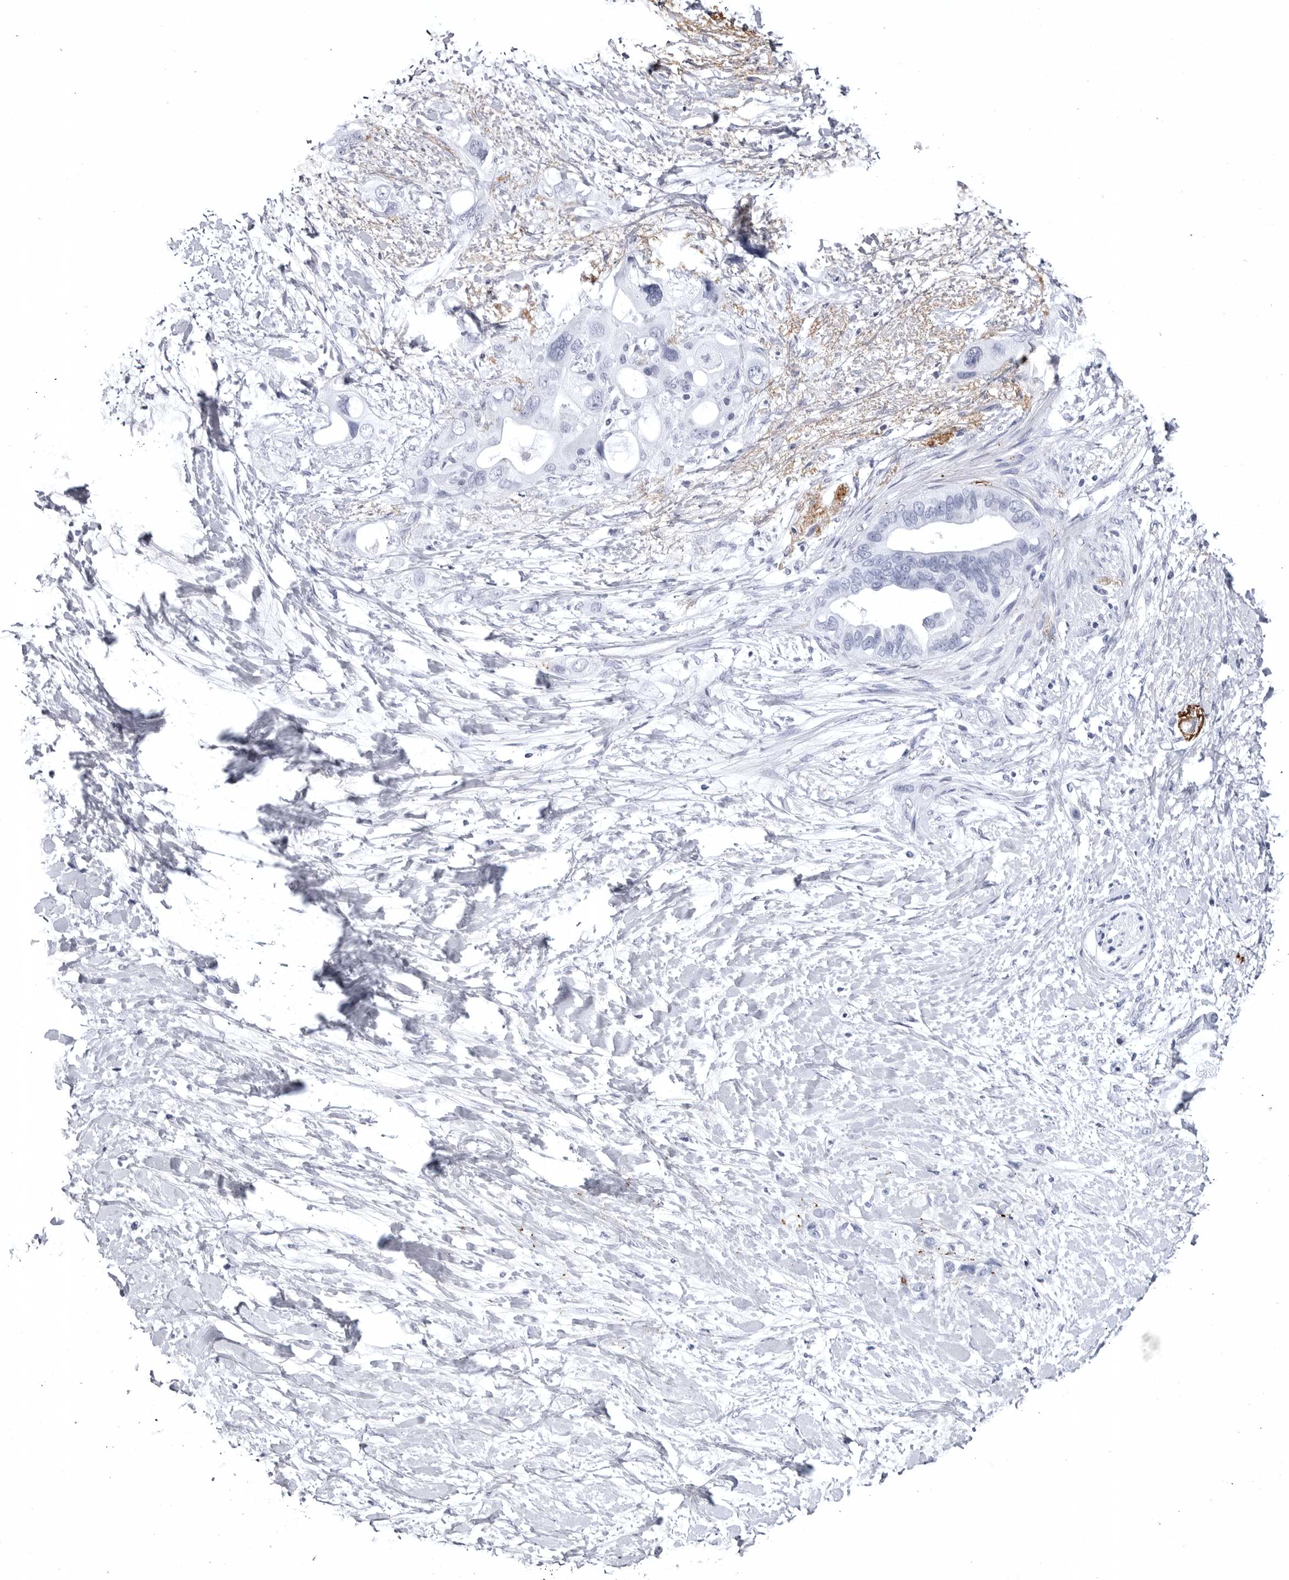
{"staining": {"intensity": "negative", "quantity": "none", "location": "none"}, "tissue": "pancreatic cancer", "cell_type": "Tumor cells", "image_type": "cancer", "snomed": [{"axis": "morphology", "description": "Adenocarcinoma, NOS"}, {"axis": "topography", "description": "Pancreas"}], "caption": "An IHC histopathology image of adenocarcinoma (pancreatic) is shown. There is no staining in tumor cells of adenocarcinoma (pancreatic).", "gene": "COL26A1", "patient": {"sex": "female", "age": 56}}